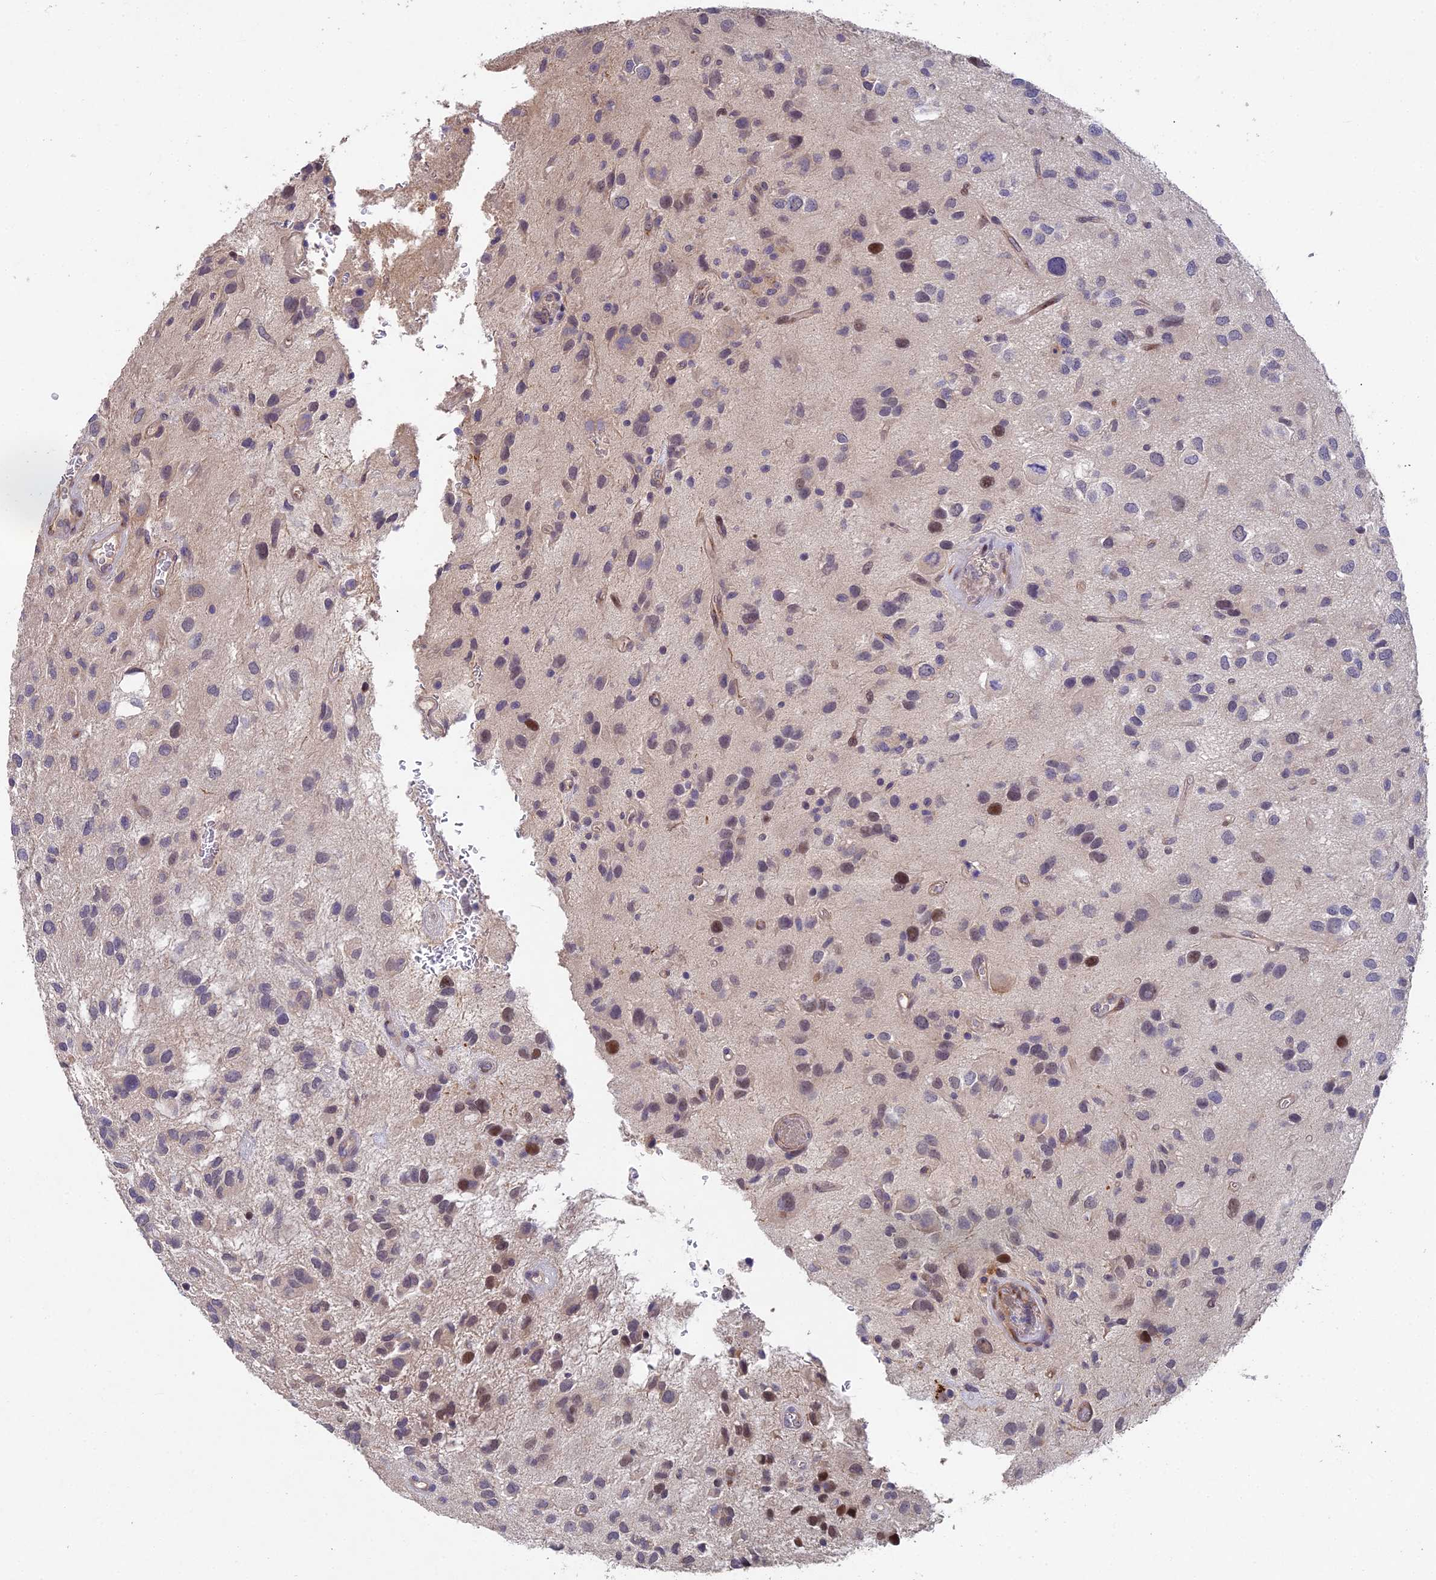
{"staining": {"intensity": "moderate", "quantity": "<25%", "location": "nuclear"}, "tissue": "glioma", "cell_type": "Tumor cells", "image_type": "cancer", "snomed": [{"axis": "morphology", "description": "Glioma, malignant, Low grade"}, {"axis": "topography", "description": "Brain"}], "caption": "High-magnification brightfield microscopy of glioma stained with DAB (brown) and counterstained with hematoxylin (blue). tumor cells exhibit moderate nuclear positivity is appreciated in about<25% of cells.", "gene": "NSMCE1", "patient": {"sex": "male", "age": 66}}